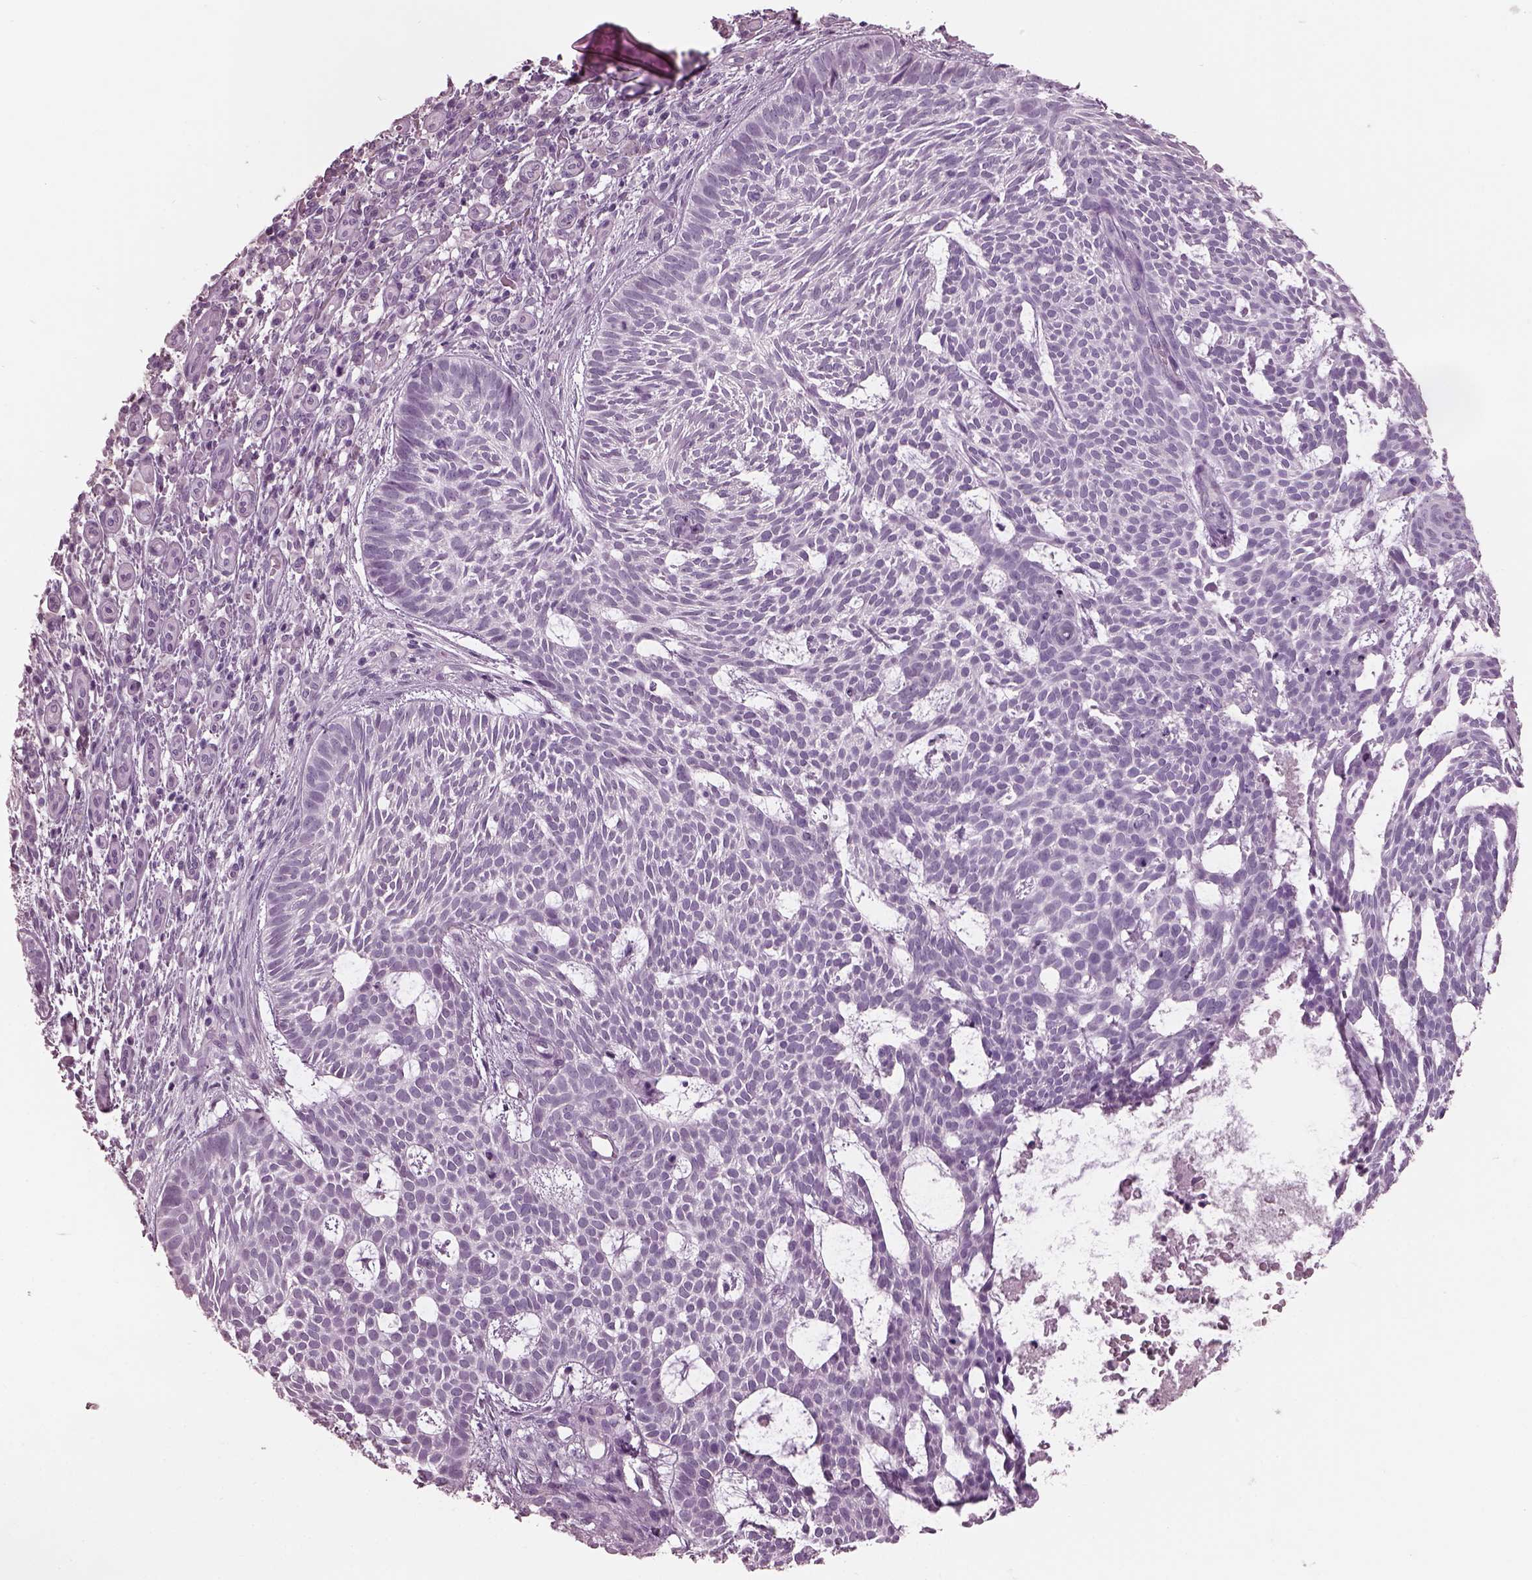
{"staining": {"intensity": "negative", "quantity": "none", "location": "none"}, "tissue": "skin cancer", "cell_type": "Tumor cells", "image_type": "cancer", "snomed": [{"axis": "morphology", "description": "Basal cell carcinoma"}, {"axis": "topography", "description": "Skin"}], "caption": "Tumor cells show no significant staining in skin basal cell carcinoma. (Immunohistochemistry (ihc), brightfield microscopy, high magnification).", "gene": "PACRG", "patient": {"sex": "male", "age": 59}}